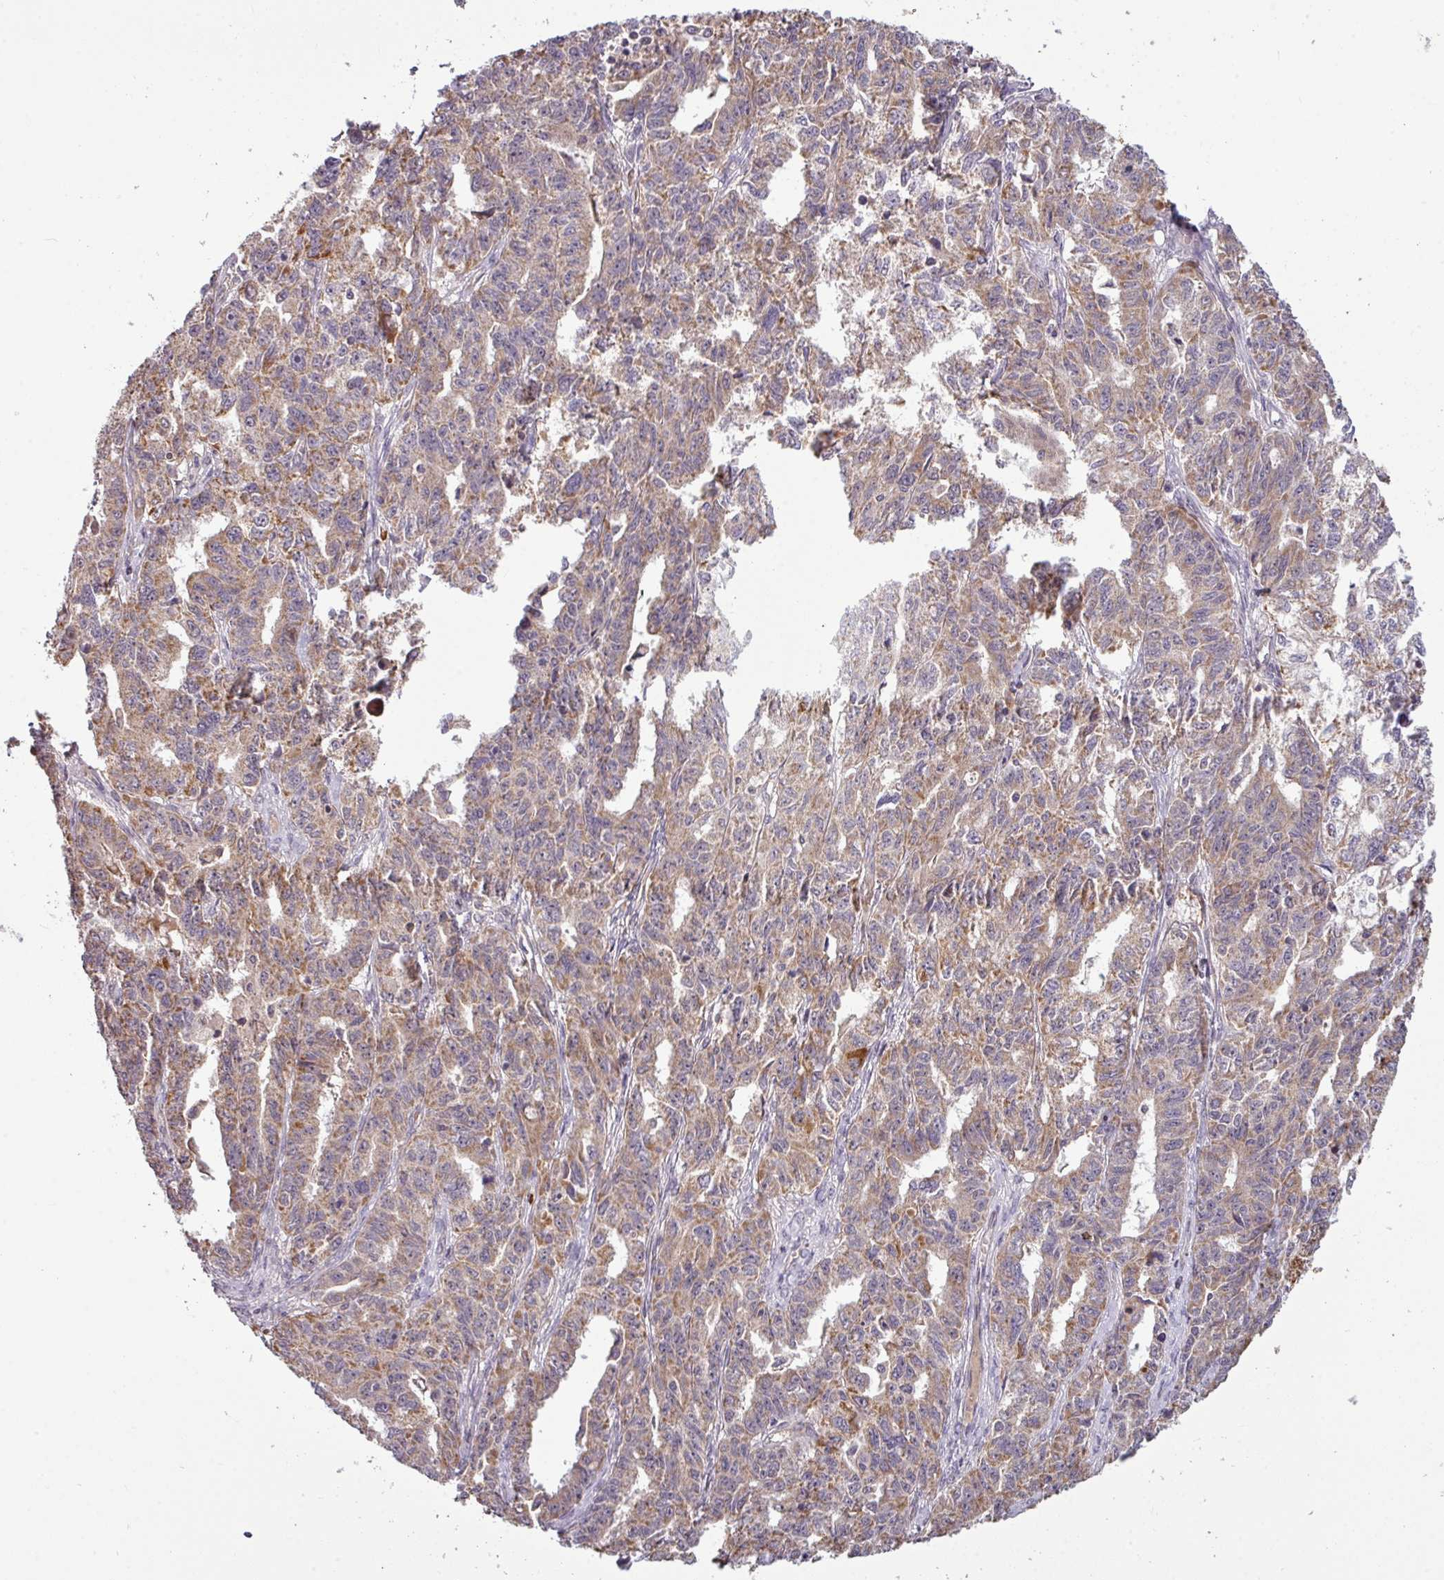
{"staining": {"intensity": "moderate", "quantity": ">75%", "location": "cytoplasmic/membranous"}, "tissue": "ovarian cancer", "cell_type": "Tumor cells", "image_type": "cancer", "snomed": [{"axis": "morphology", "description": "Adenocarcinoma, NOS"}, {"axis": "morphology", "description": "Carcinoma, endometroid"}, {"axis": "topography", "description": "Ovary"}], "caption": "Immunohistochemical staining of ovarian endometroid carcinoma reveals medium levels of moderate cytoplasmic/membranous staining in approximately >75% of tumor cells. The staining was performed using DAB, with brown indicating positive protein expression. Nuclei are stained blue with hematoxylin.", "gene": "PAPLN", "patient": {"sex": "female", "age": 72}}